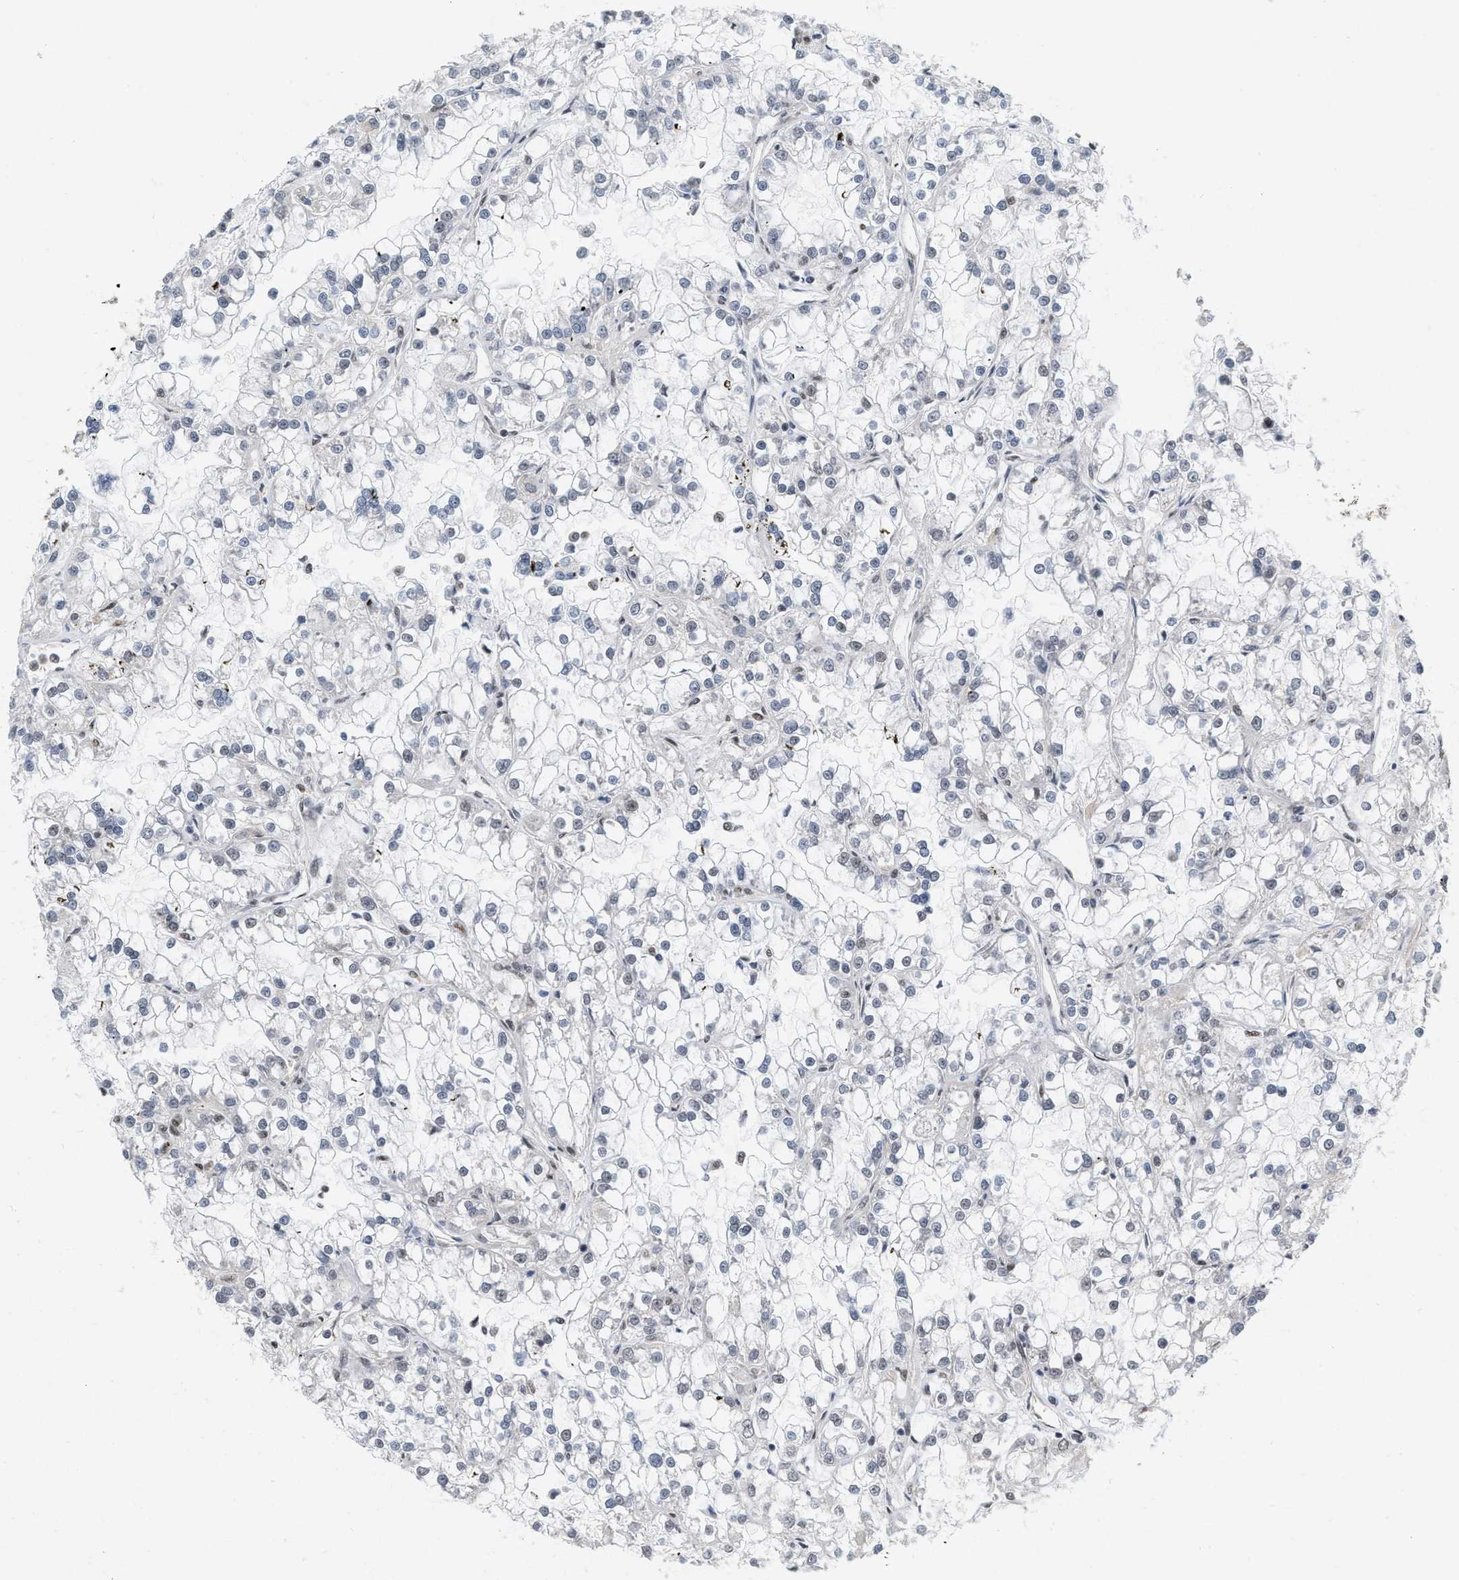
{"staining": {"intensity": "negative", "quantity": "none", "location": "none"}, "tissue": "renal cancer", "cell_type": "Tumor cells", "image_type": "cancer", "snomed": [{"axis": "morphology", "description": "Adenocarcinoma, NOS"}, {"axis": "topography", "description": "Kidney"}], "caption": "Immunohistochemistry image of neoplastic tissue: renal adenocarcinoma stained with DAB displays no significant protein expression in tumor cells.", "gene": "RUVBL1", "patient": {"sex": "female", "age": 52}}